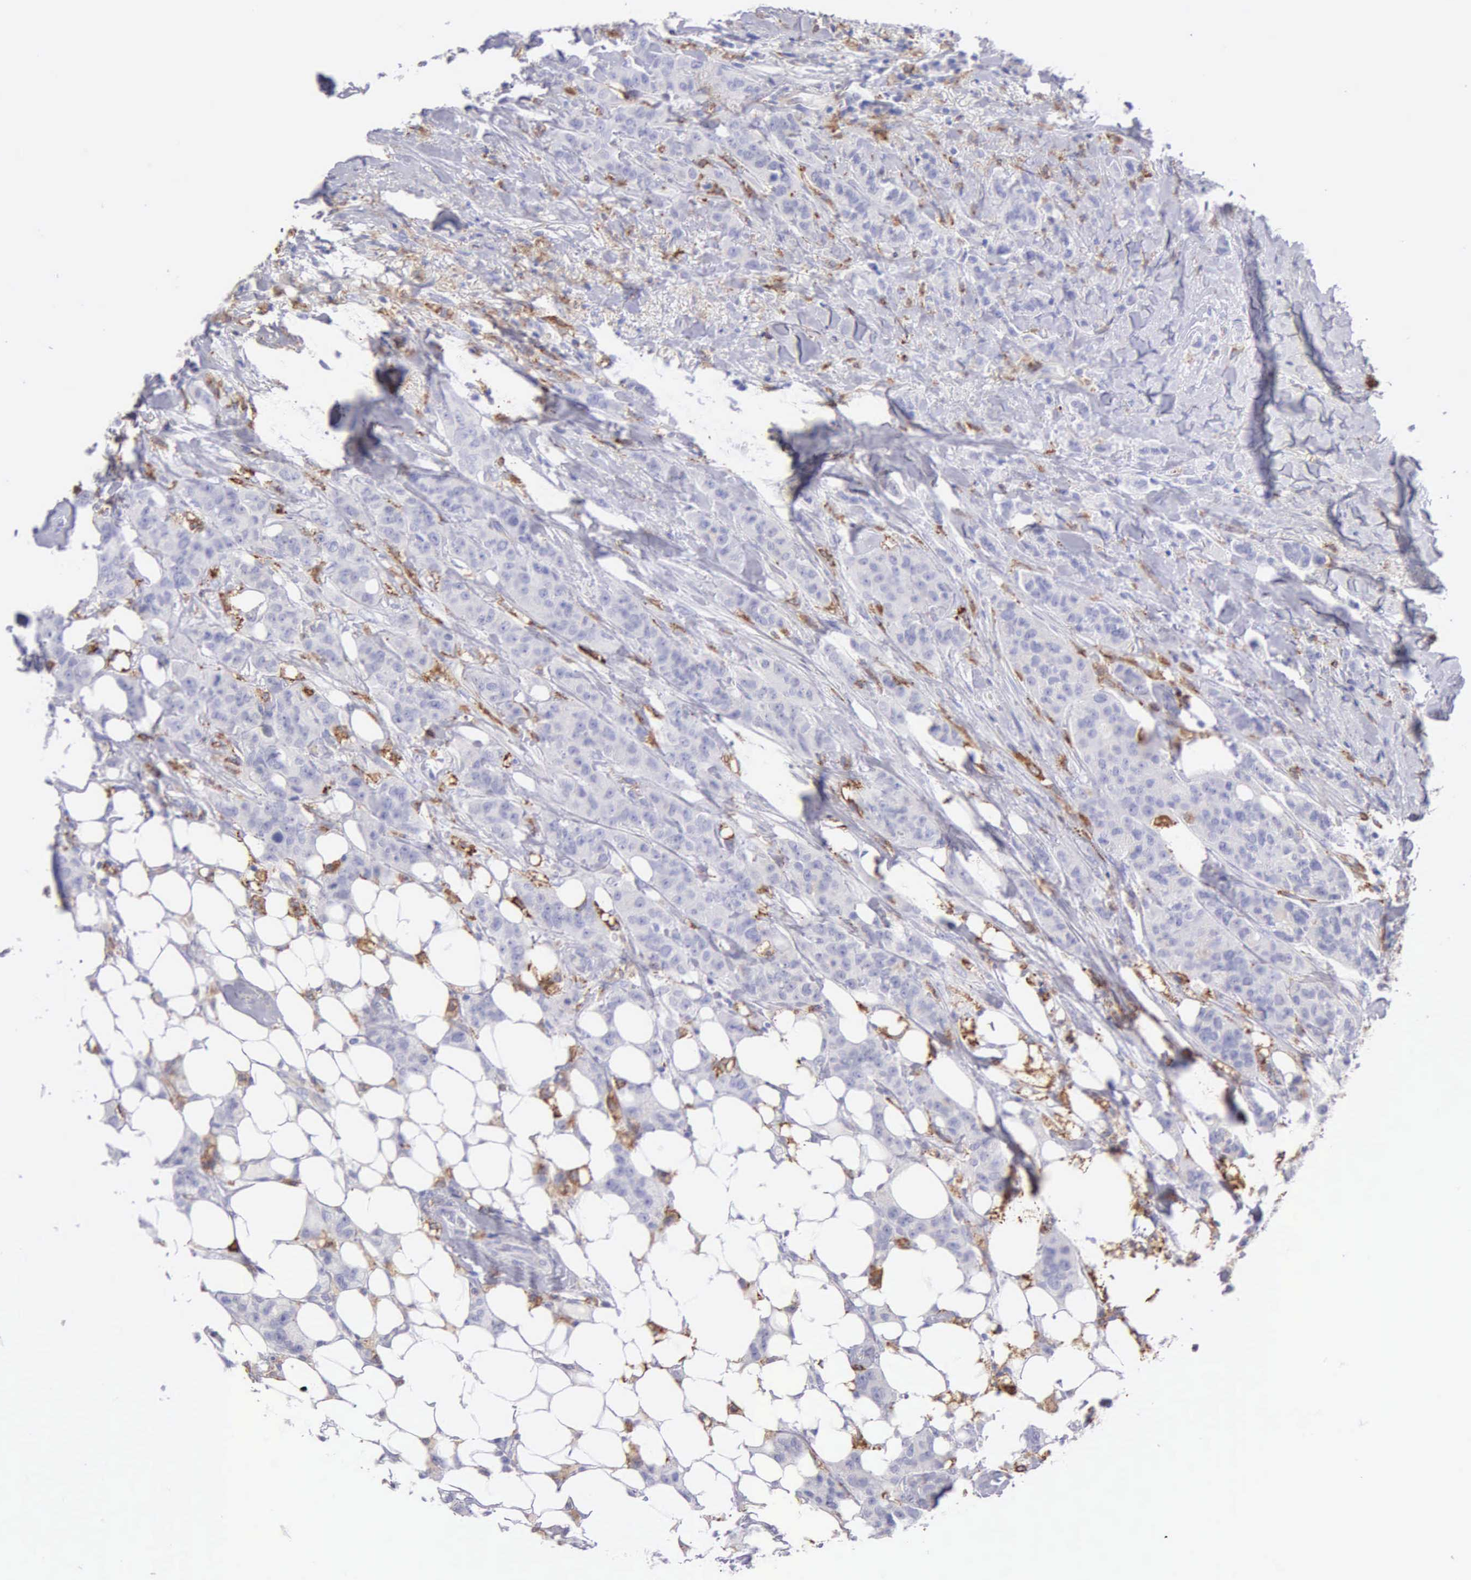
{"staining": {"intensity": "negative", "quantity": "none", "location": "none"}, "tissue": "breast cancer", "cell_type": "Tumor cells", "image_type": "cancer", "snomed": [{"axis": "morphology", "description": "Duct carcinoma"}, {"axis": "topography", "description": "Breast"}], "caption": "Immunohistochemistry (IHC) of intraductal carcinoma (breast) displays no expression in tumor cells. The staining was performed using DAB (3,3'-diaminobenzidine) to visualize the protein expression in brown, while the nuclei were stained in blue with hematoxylin (Magnification: 20x).", "gene": "TYRP1", "patient": {"sex": "female", "age": 40}}